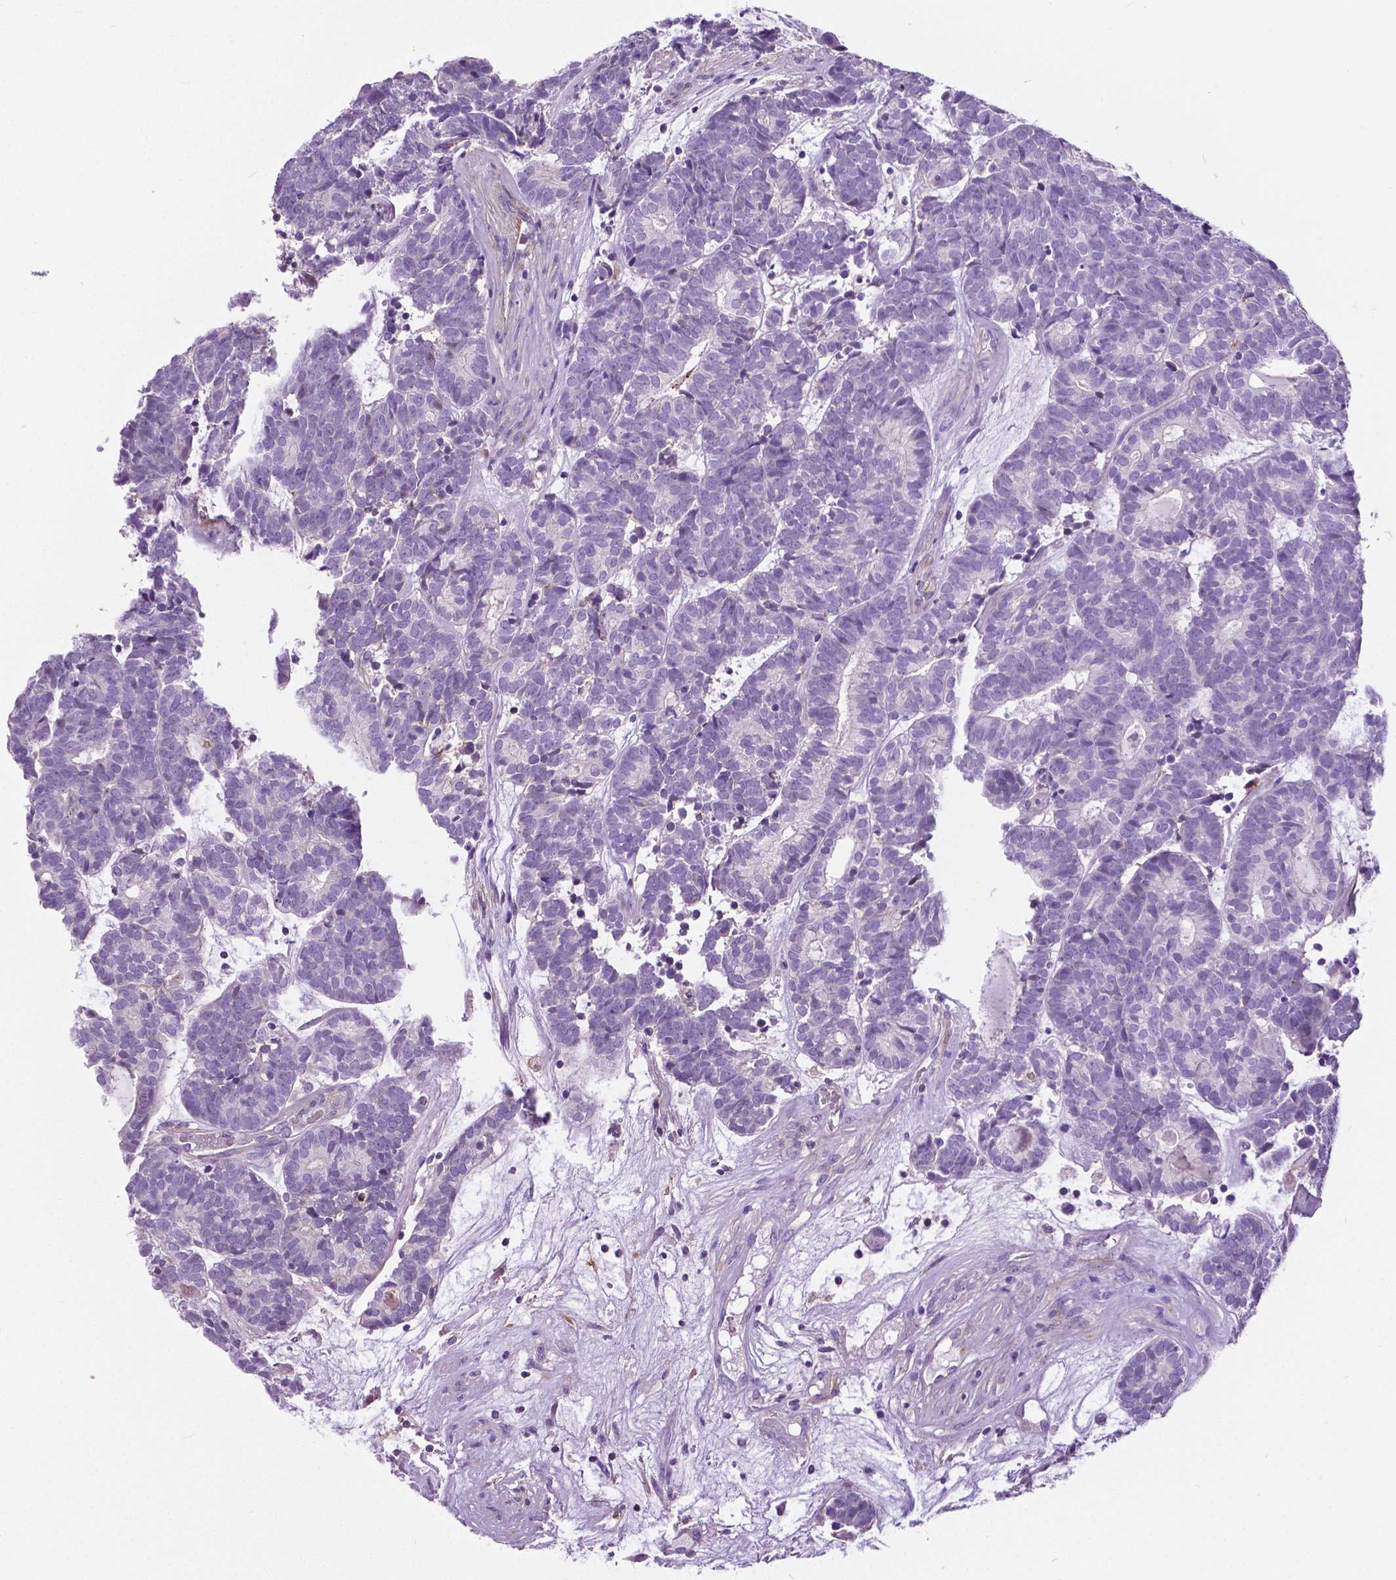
{"staining": {"intensity": "negative", "quantity": "none", "location": "none"}, "tissue": "head and neck cancer", "cell_type": "Tumor cells", "image_type": "cancer", "snomed": [{"axis": "morphology", "description": "Adenocarcinoma, NOS"}, {"axis": "topography", "description": "Head-Neck"}], "caption": "This is an IHC micrograph of human head and neck cancer (adenocarcinoma). There is no expression in tumor cells.", "gene": "ANXA13", "patient": {"sex": "female", "age": 81}}